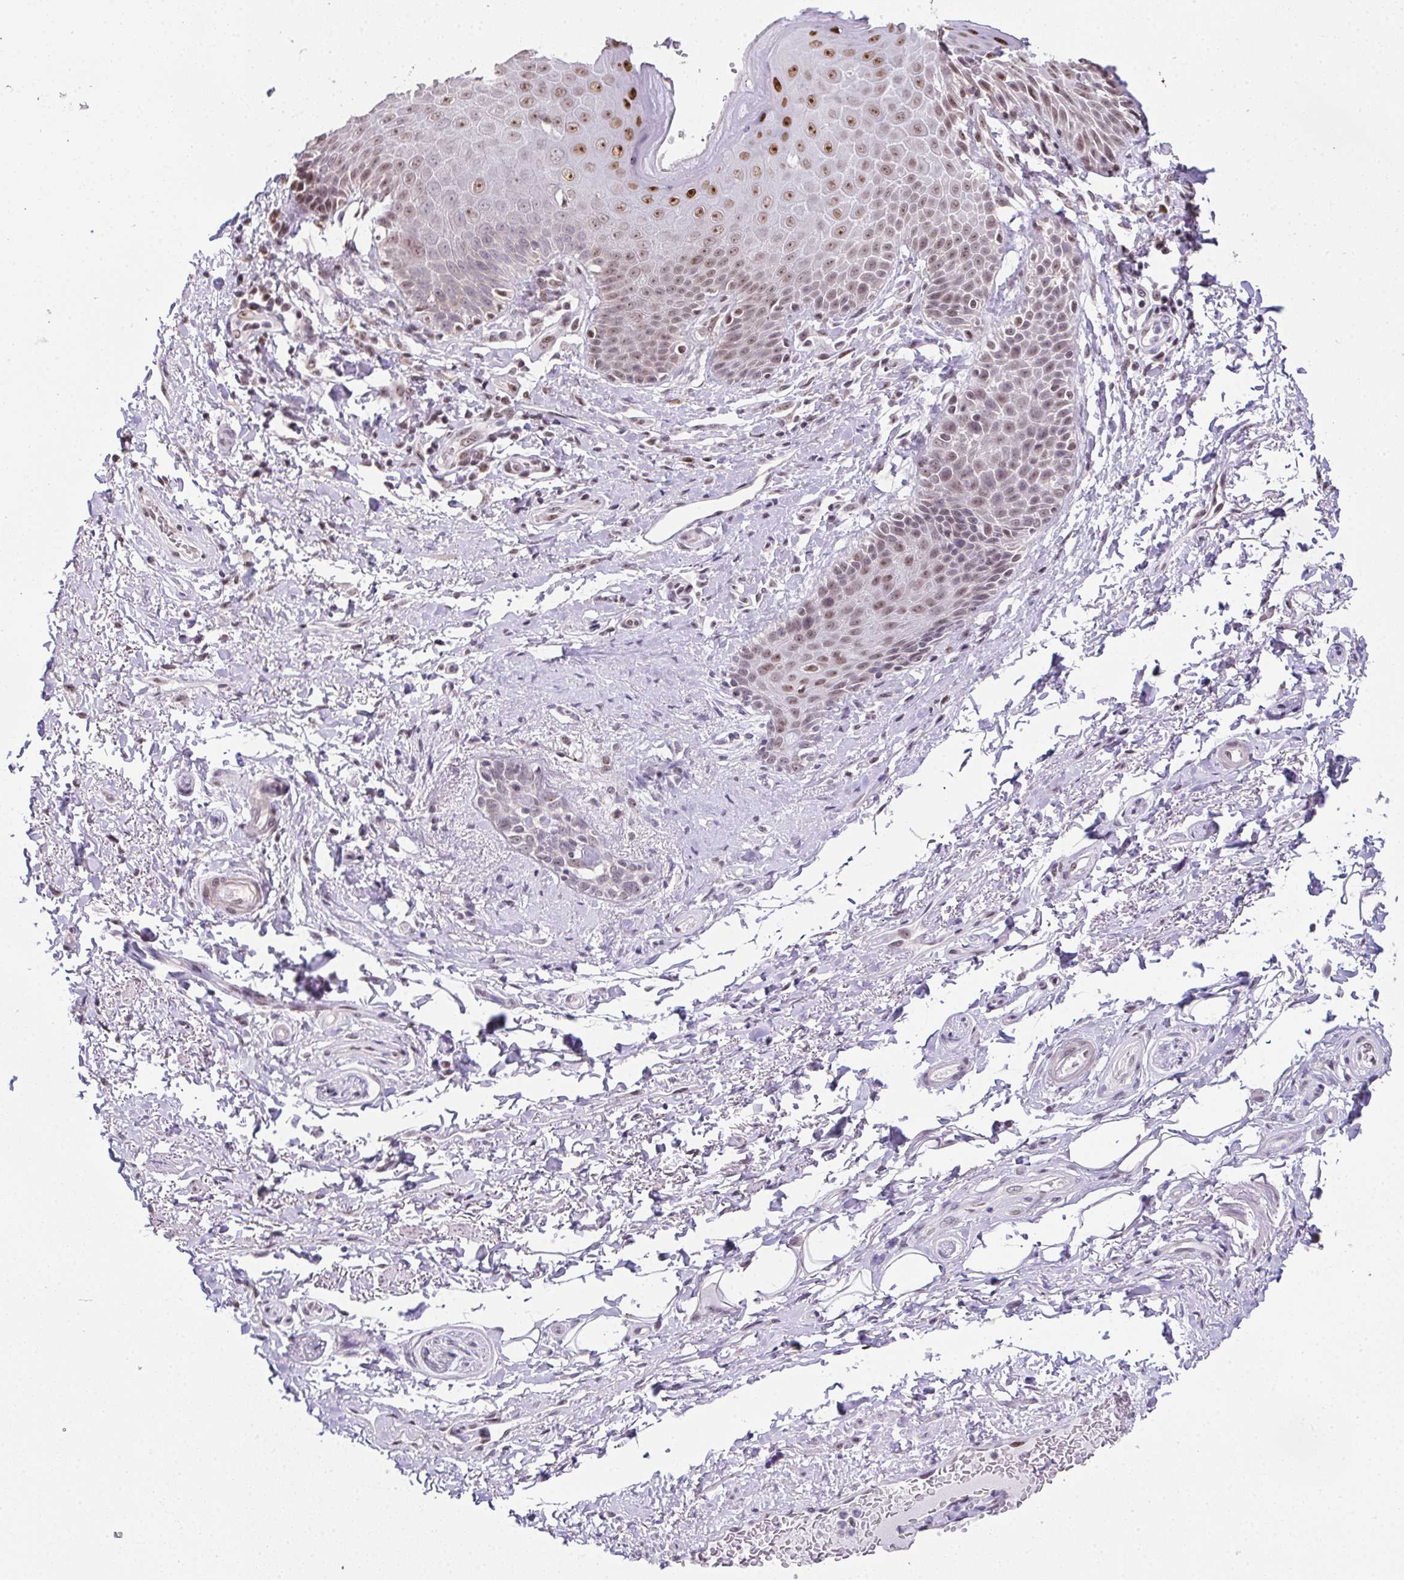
{"staining": {"intensity": "negative", "quantity": "none", "location": "none"}, "tissue": "adipose tissue", "cell_type": "Adipocytes", "image_type": "normal", "snomed": [{"axis": "morphology", "description": "Normal tissue, NOS"}, {"axis": "topography", "description": "Peripheral nerve tissue"}], "caption": "Immunohistochemistry (IHC) of normal human adipose tissue reveals no positivity in adipocytes. (Stains: DAB immunohistochemistry (IHC) with hematoxylin counter stain, Microscopy: brightfield microscopy at high magnification).", "gene": "ZNF800", "patient": {"sex": "male", "age": 51}}